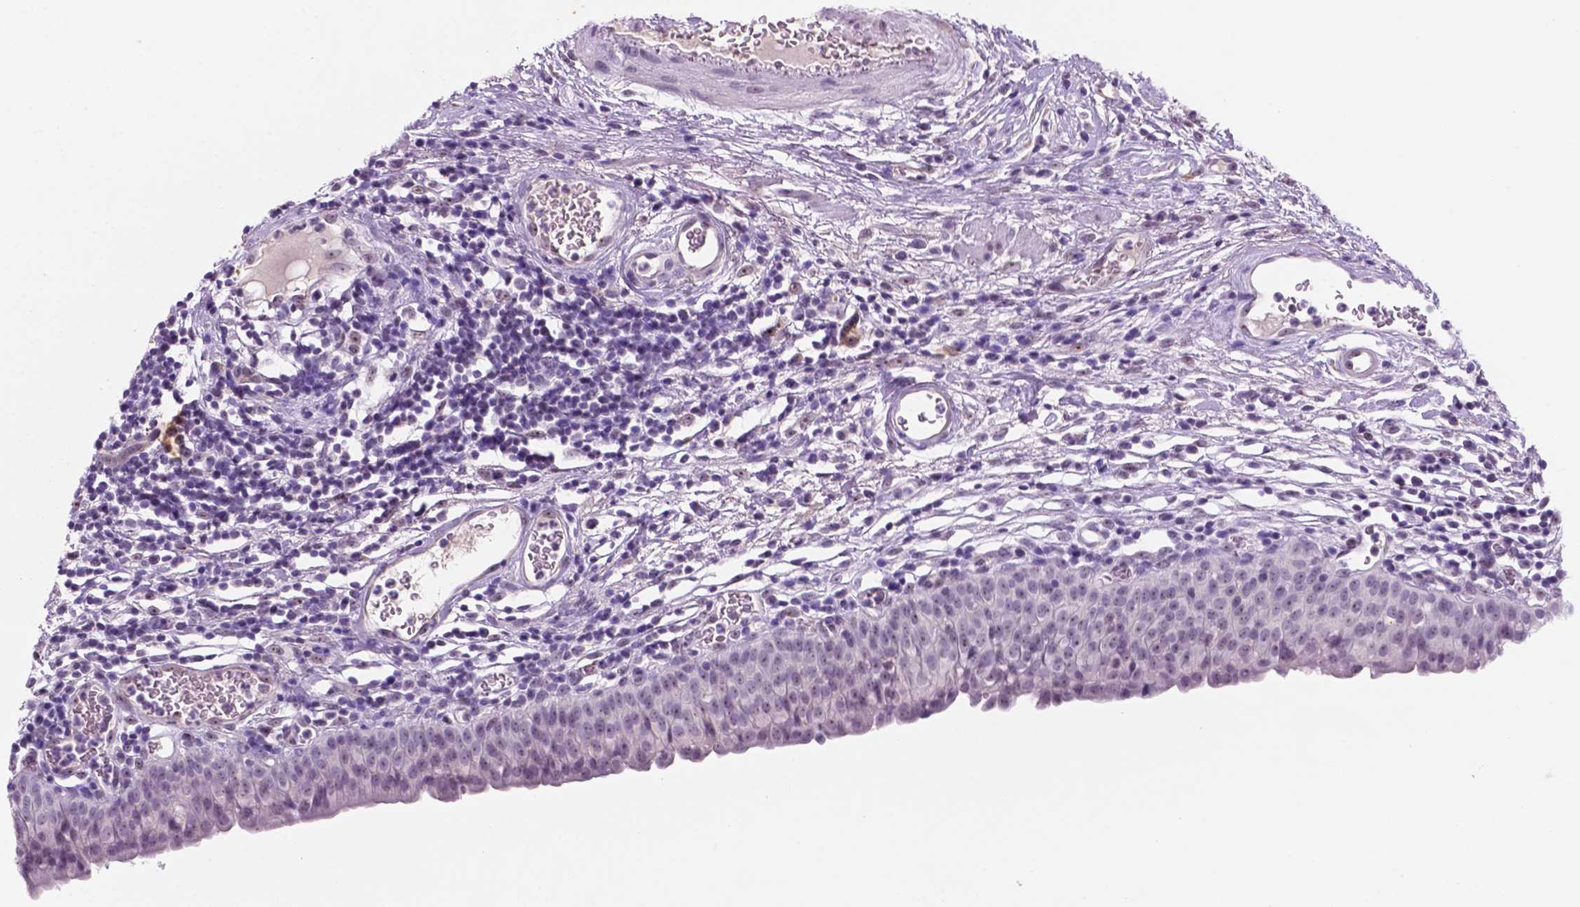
{"staining": {"intensity": "weak", "quantity": "25%-75%", "location": "nuclear"}, "tissue": "urinary bladder", "cell_type": "Urothelial cells", "image_type": "normal", "snomed": [{"axis": "morphology", "description": "Normal tissue, NOS"}, {"axis": "morphology", "description": "Inflammation, NOS"}, {"axis": "topography", "description": "Urinary bladder"}], "caption": "IHC micrograph of normal urinary bladder: human urinary bladder stained using immunohistochemistry (IHC) exhibits low levels of weak protein expression localized specifically in the nuclear of urothelial cells, appearing as a nuclear brown color.", "gene": "C18orf21", "patient": {"sex": "male", "age": 57}}